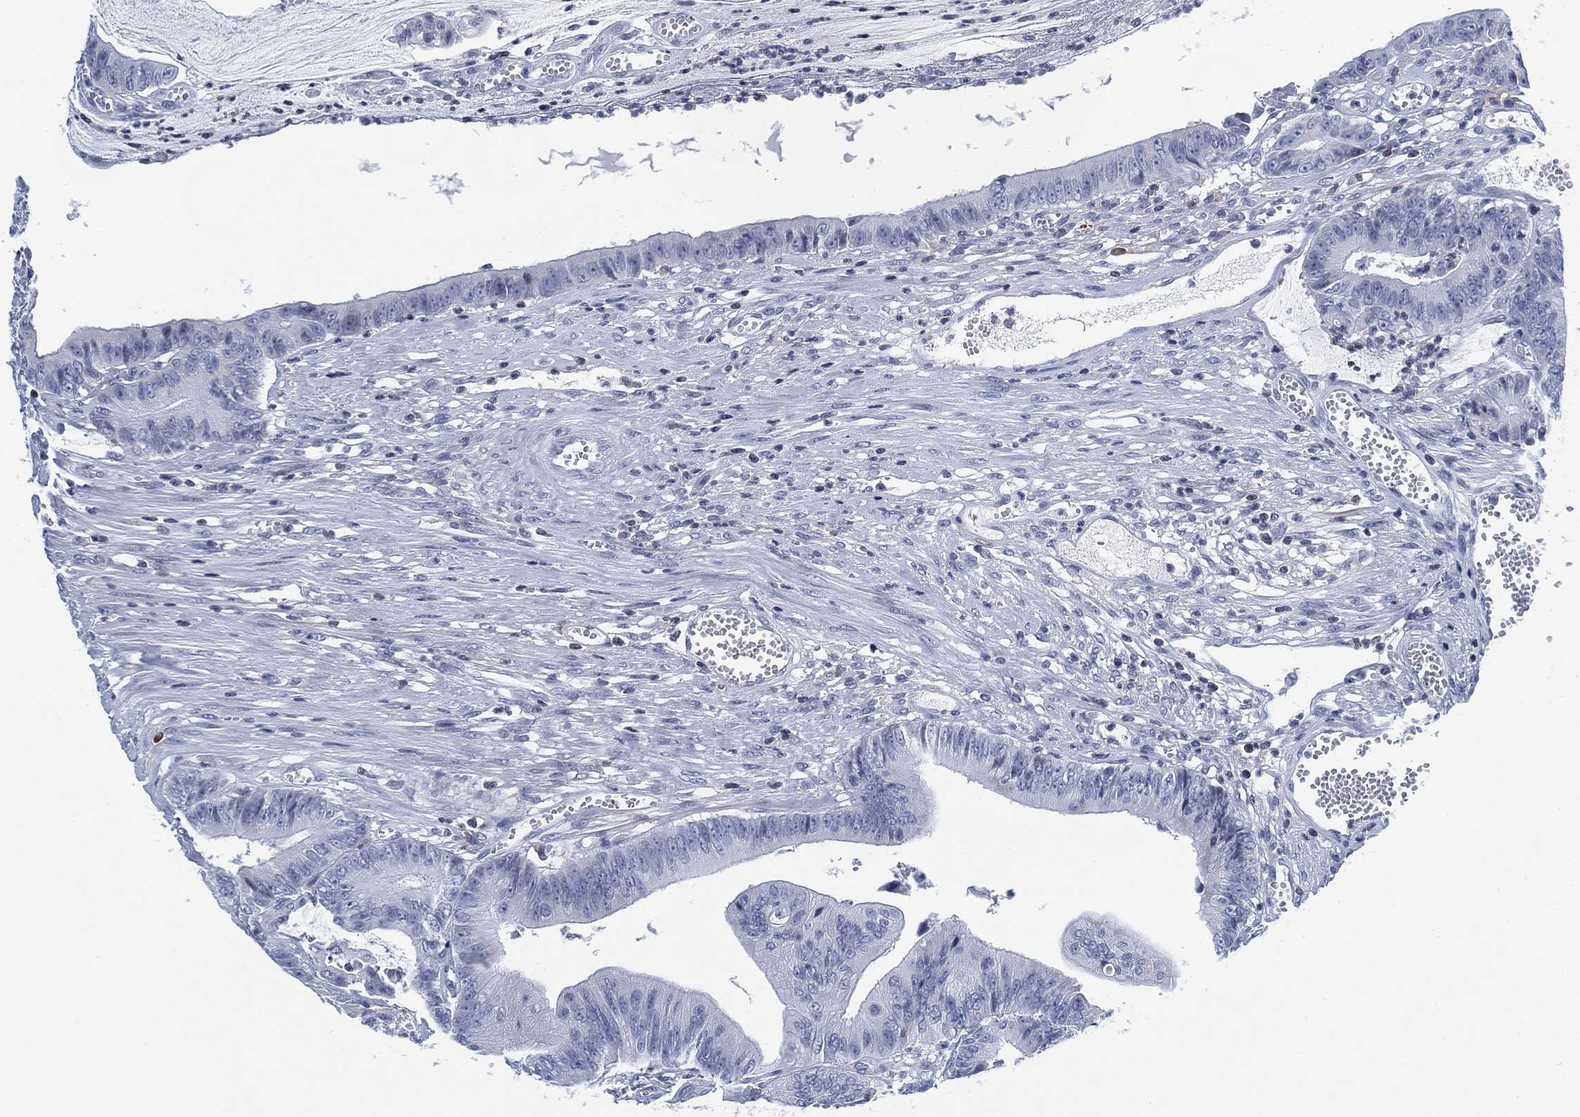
{"staining": {"intensity": "negative", "quantity": "none", "location": "none"}, "tissue": "colorectal cancer", "cell_type": "Tumor cells", "image_type": "cancer", "snomed": [{"axis": "morphology", "description": "Adenocarcinoma, NOS"}, {"axis": "topography", "description": "Colon"}], "caption": "DAB immunohistochemical staining of human colorectal cancer (adenocarcinoma) reveals no significant positivity in tumor cells. (Immunohistochemistry (ihc), brightfield microscopy, high magnification).", "gene": "FYB1", "patient": {"sex": "female", "age": 69}}